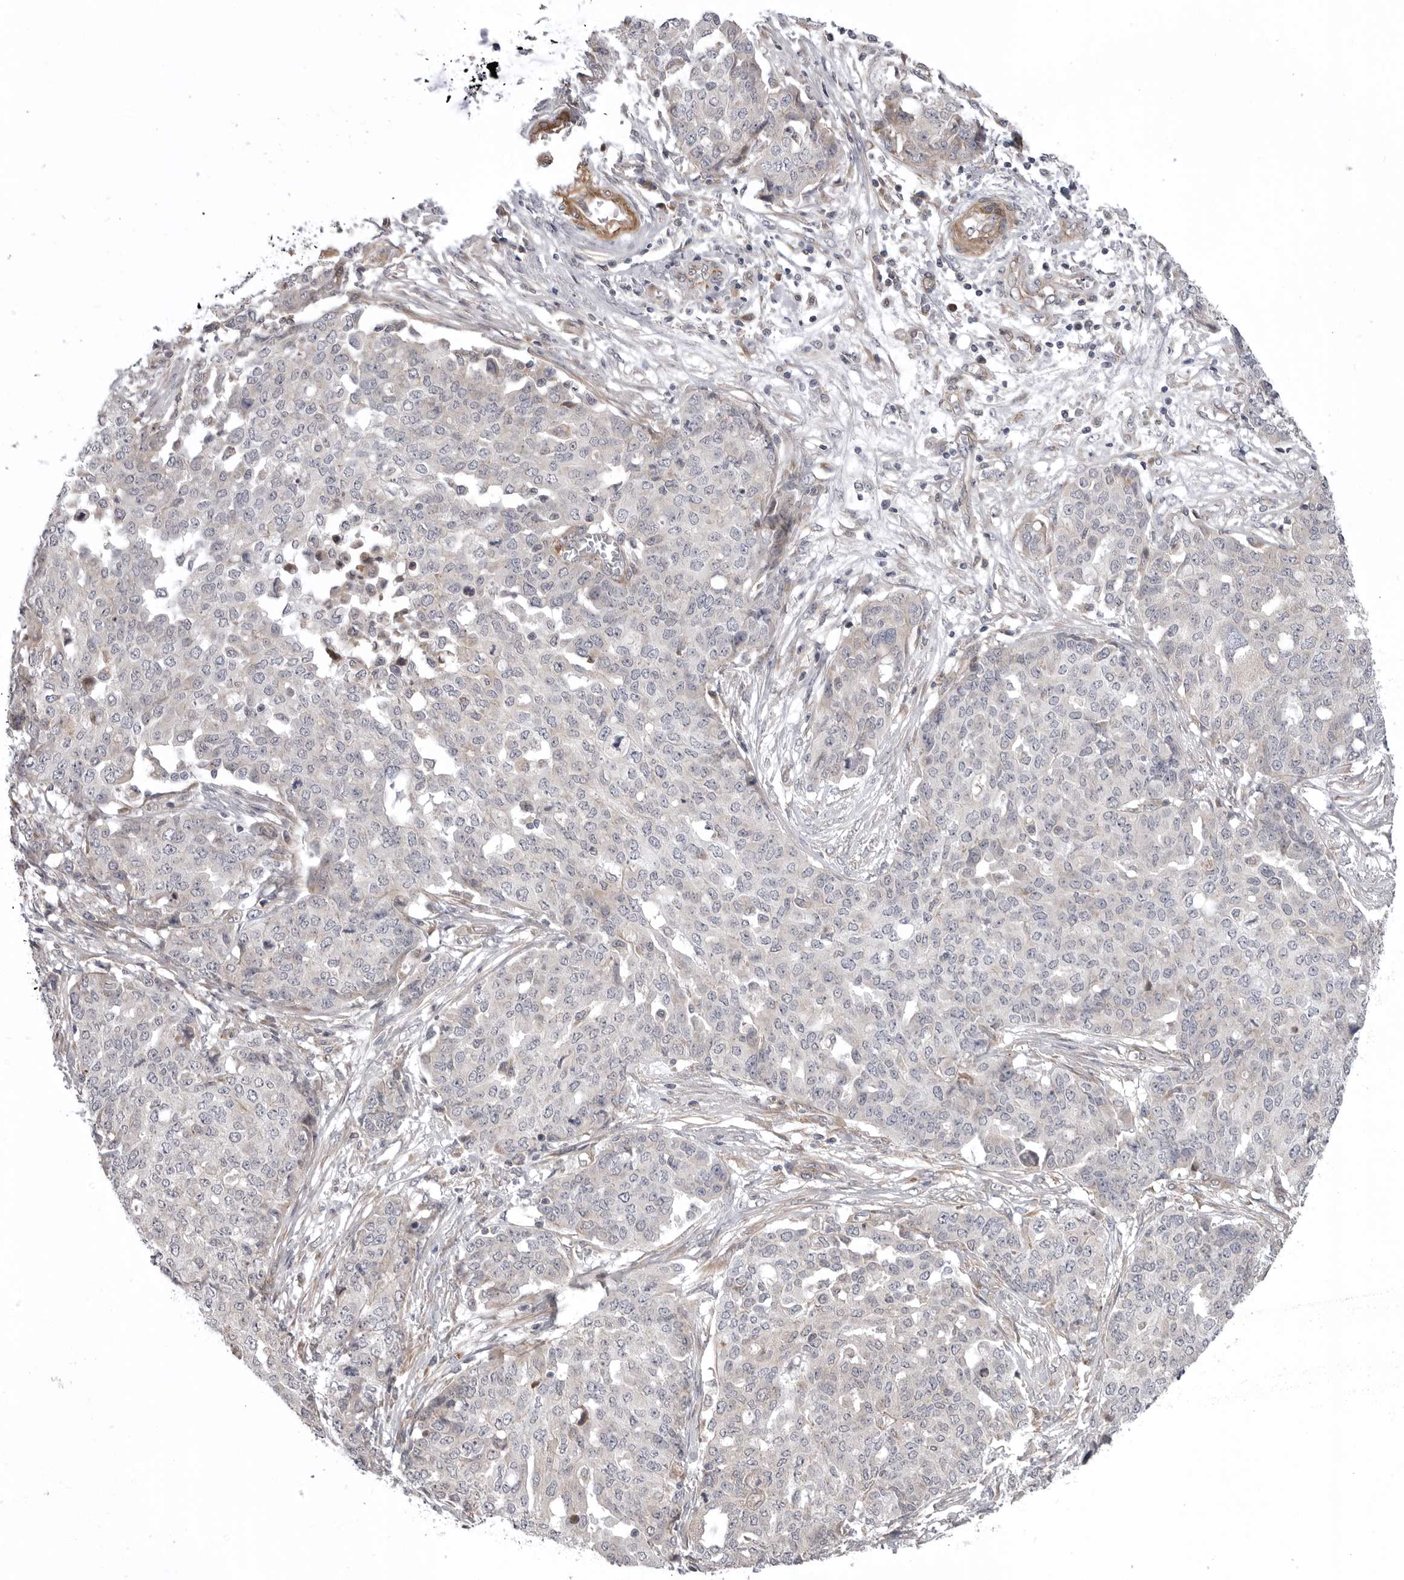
{"staining": {"intensity": "negative", "quantity": "none", "location": "none"}, "tissue": "ovarian cancer", "cell_type": "Tumor cells", "image_type": "cancer", "snomed": [{"axis": "morphology", "description": "Cystadenocarcinoma, serous, NOS"}, {"axis": "topography", "description": "Soft tissue"}, {"axis": "topography", "description": "Ovary"}], "caption": "The micrograph exhibits no significant expression in tumor cells of serous cystadenocarcinoma (ovarian).", "gene": "SCP2", "patient": {"sex": "female", "age": 57}}